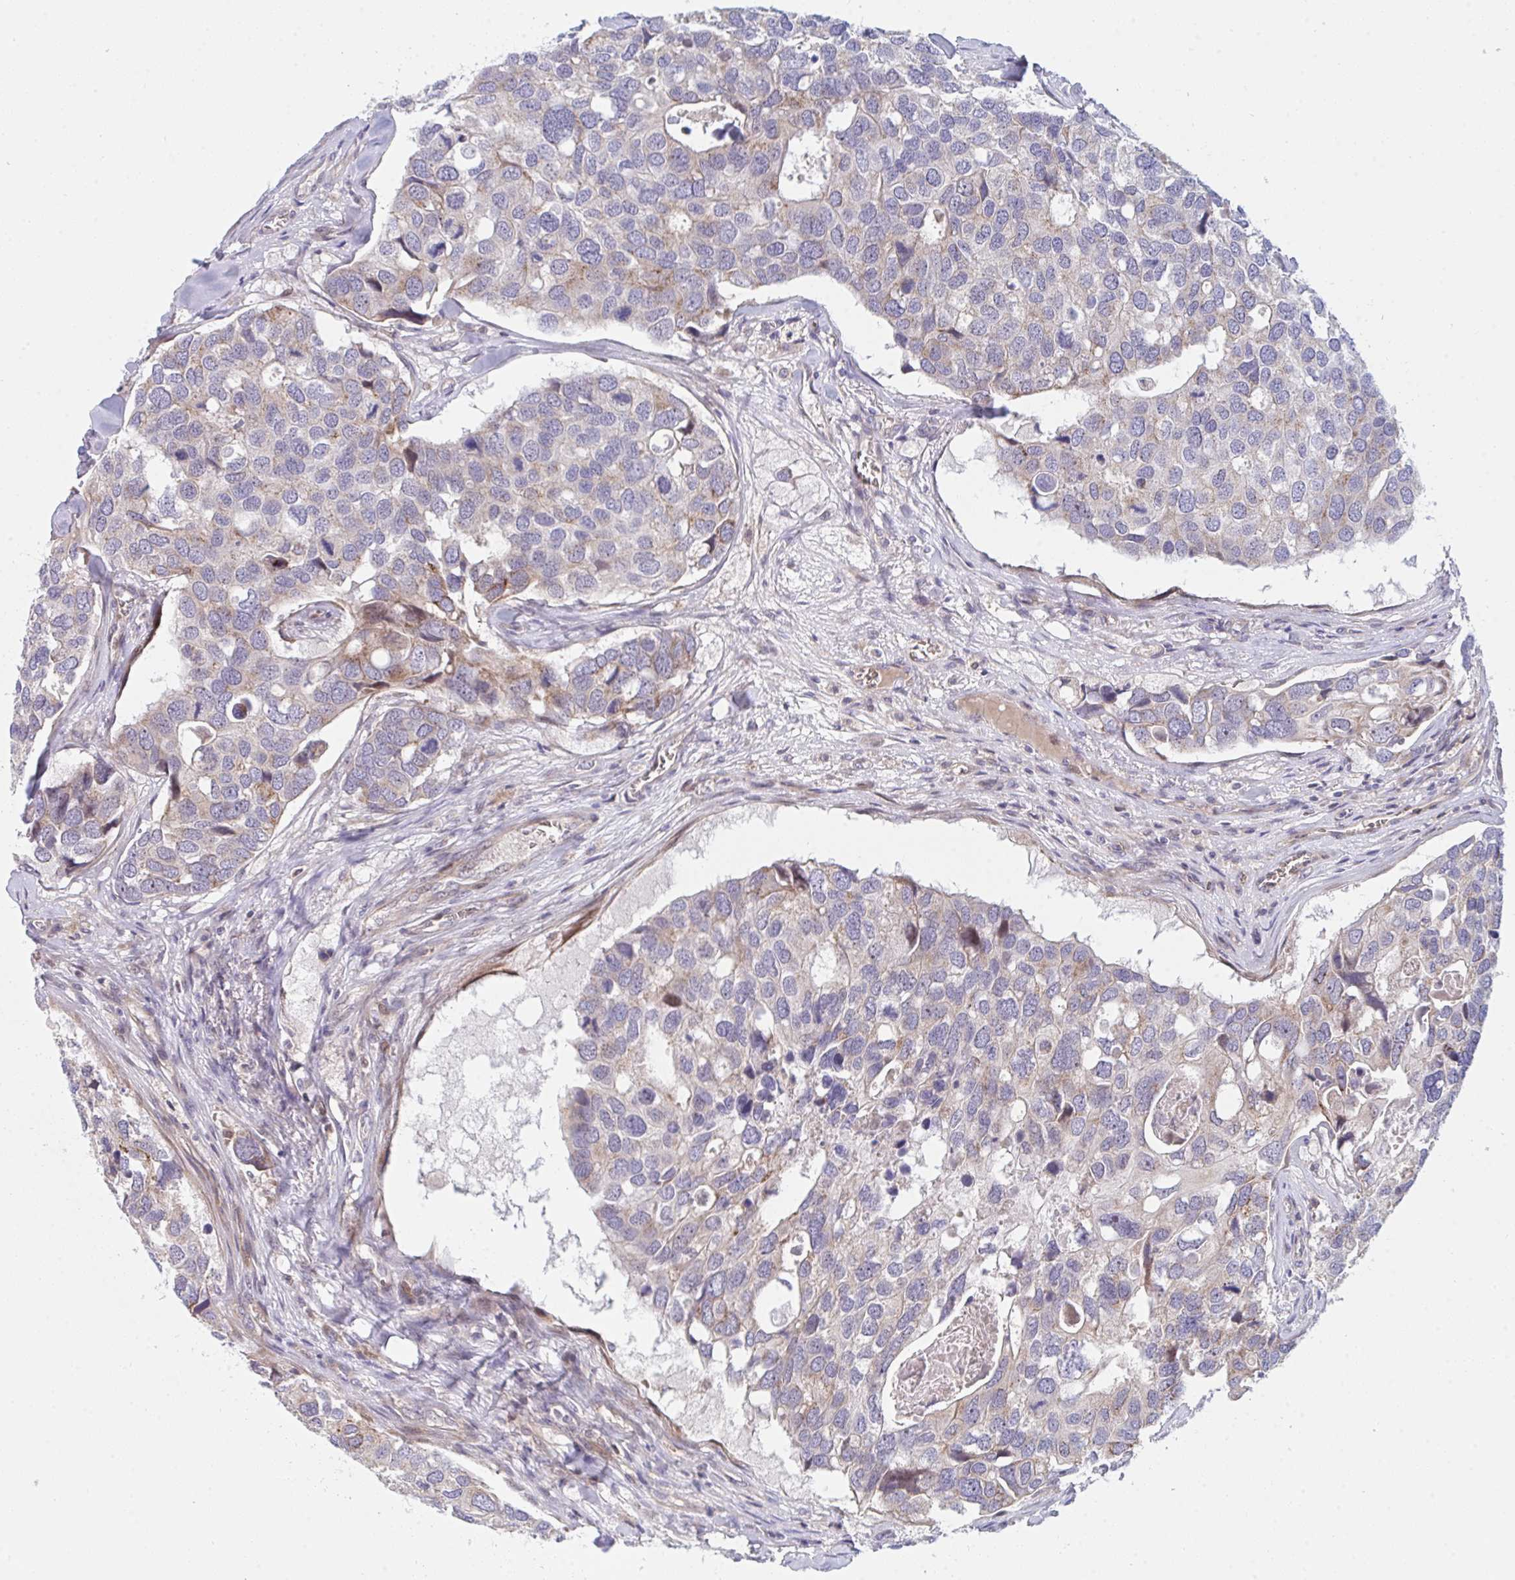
{"staining": {"intensity": "weak", "quantity": "<25%", "location": "cytoplasmic/membranous"}, "tissue": "breast cancer", "cell_type": "Tumor cells", "image_type": "cancer", "snomed": [{"axis": "morphology", "description": "Duct carcinoma"}, {"axis": "topography", "description": "Breast"}], "caption": "Tumor cells show no significant staining in breast infiltrating ductal carcinoma.", "gene": "TNFSF4", "patient": {"sex": "female", "age": 83}}